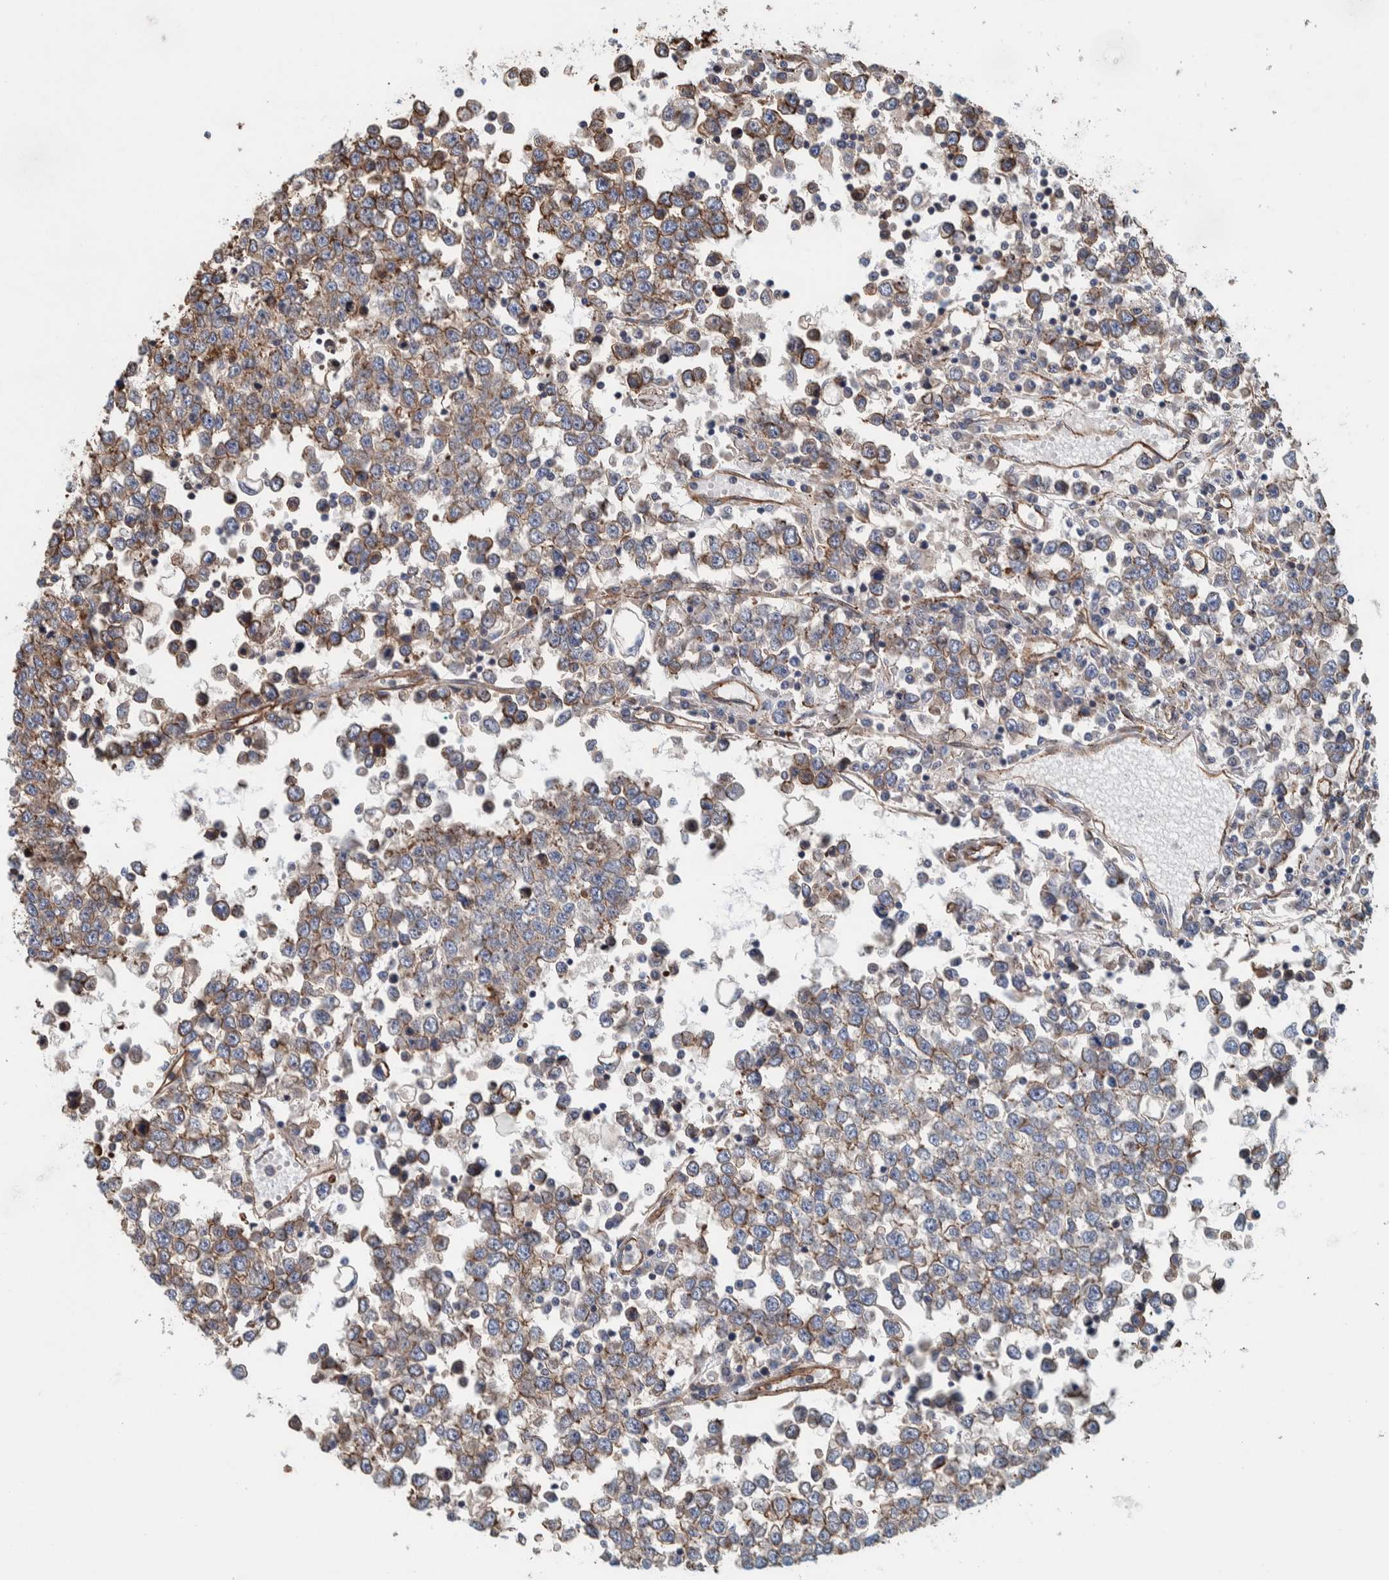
{"staining": {"intensity": "weak", "quantity": "<25%", "location": "cytoplasmic/membranous"}, "tissue": "testis cancer", "cell_type": "Tumor cells", "image_type": "cancer", "snomed": [{"axis": "morphology", "description": "Seminoma, NOS"}, {"axis": "topography", "description": "Testis"}], "caption": "Micrograph shows no protein positivity in tumor cells of testis seminoma tissue.", "gene": "PKD1L1", "patient": {"sex": "male", "age": 65}}